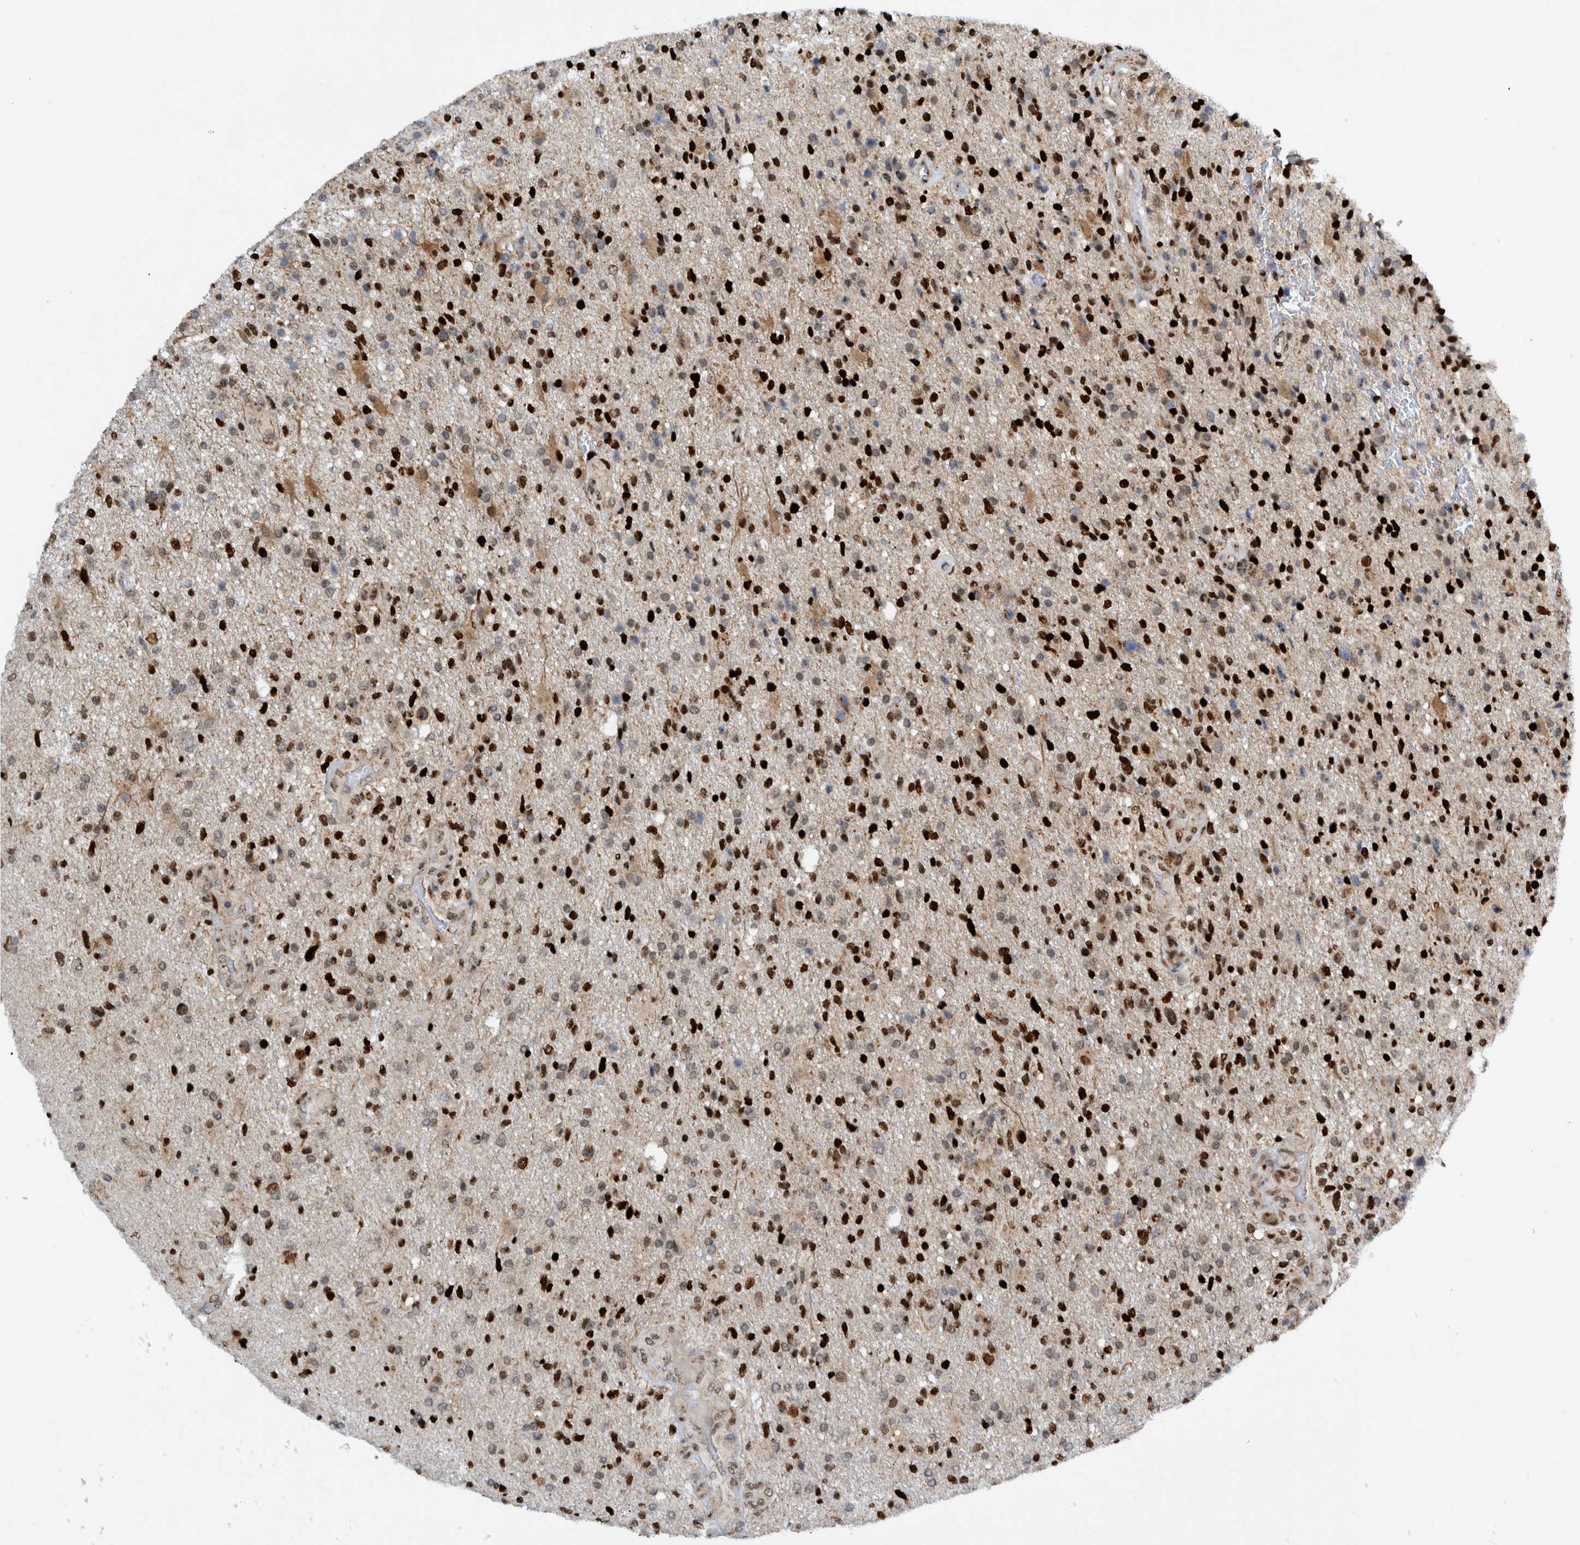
{"staining": {"intensity": "strong", "quantity": "25%-75%", "location": "nuclear"}, "tissue": "glioma", "cell_type": "Tumor cells", "image_type": "cancer", "snomed": [{"axis": "morphology", "description": "Glioma, malignant, High grade"}, {"axis": "topography", "description": "Brain"}], "caption": "High-magnification brightfield microscopy of malignant glioma (high-grade) stained with DAB (brown) and counterstained with hematoxylin (blue). tumor cells exhibit strong nuclear expression is present in about25%-75% of cells.", "gene": "CCDC57", "patient": {"sex": "male", "age": 72}}